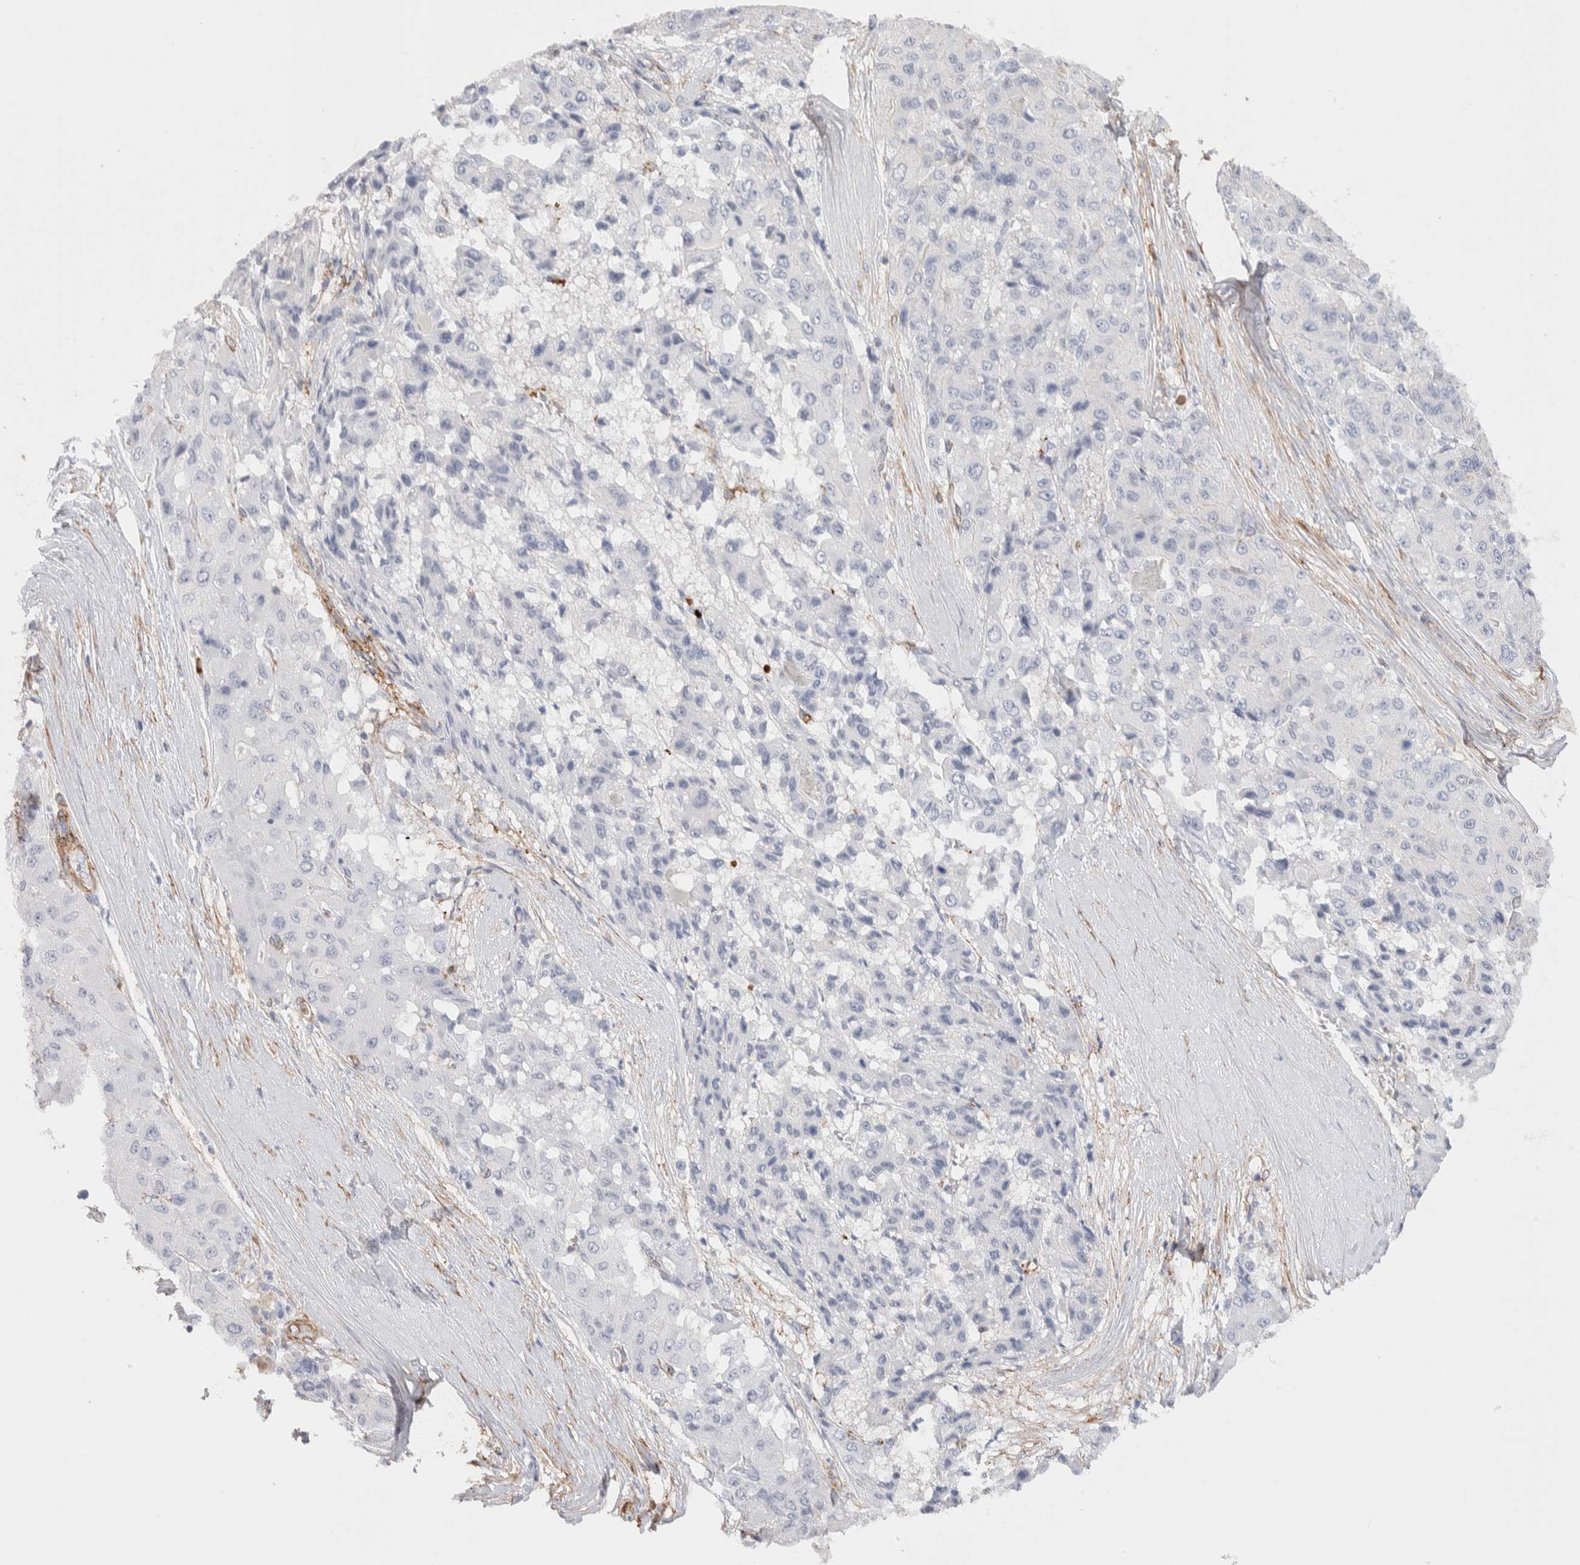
{"staining": {"intensity": "negative", "quantity": "none", "location": "none"}, "tissue": "liver cancer", "cell_type": "Tumor cells", "image_type": "cancer", "snomed": [{"axis": "morphology", "description": "Carcinoma, Hepatocellular, NOS"}, {"axis": "topography", "description": "Liver"}], "caption": "High power microscopy photomicrograph of an immunohistochemistry photomicrograph of liver hepatocellular carcinoma, revealing no significant positivity in tumor cells.", "gene": "SEPTIN4", "patient": {"sex": "male", "age": 80}}